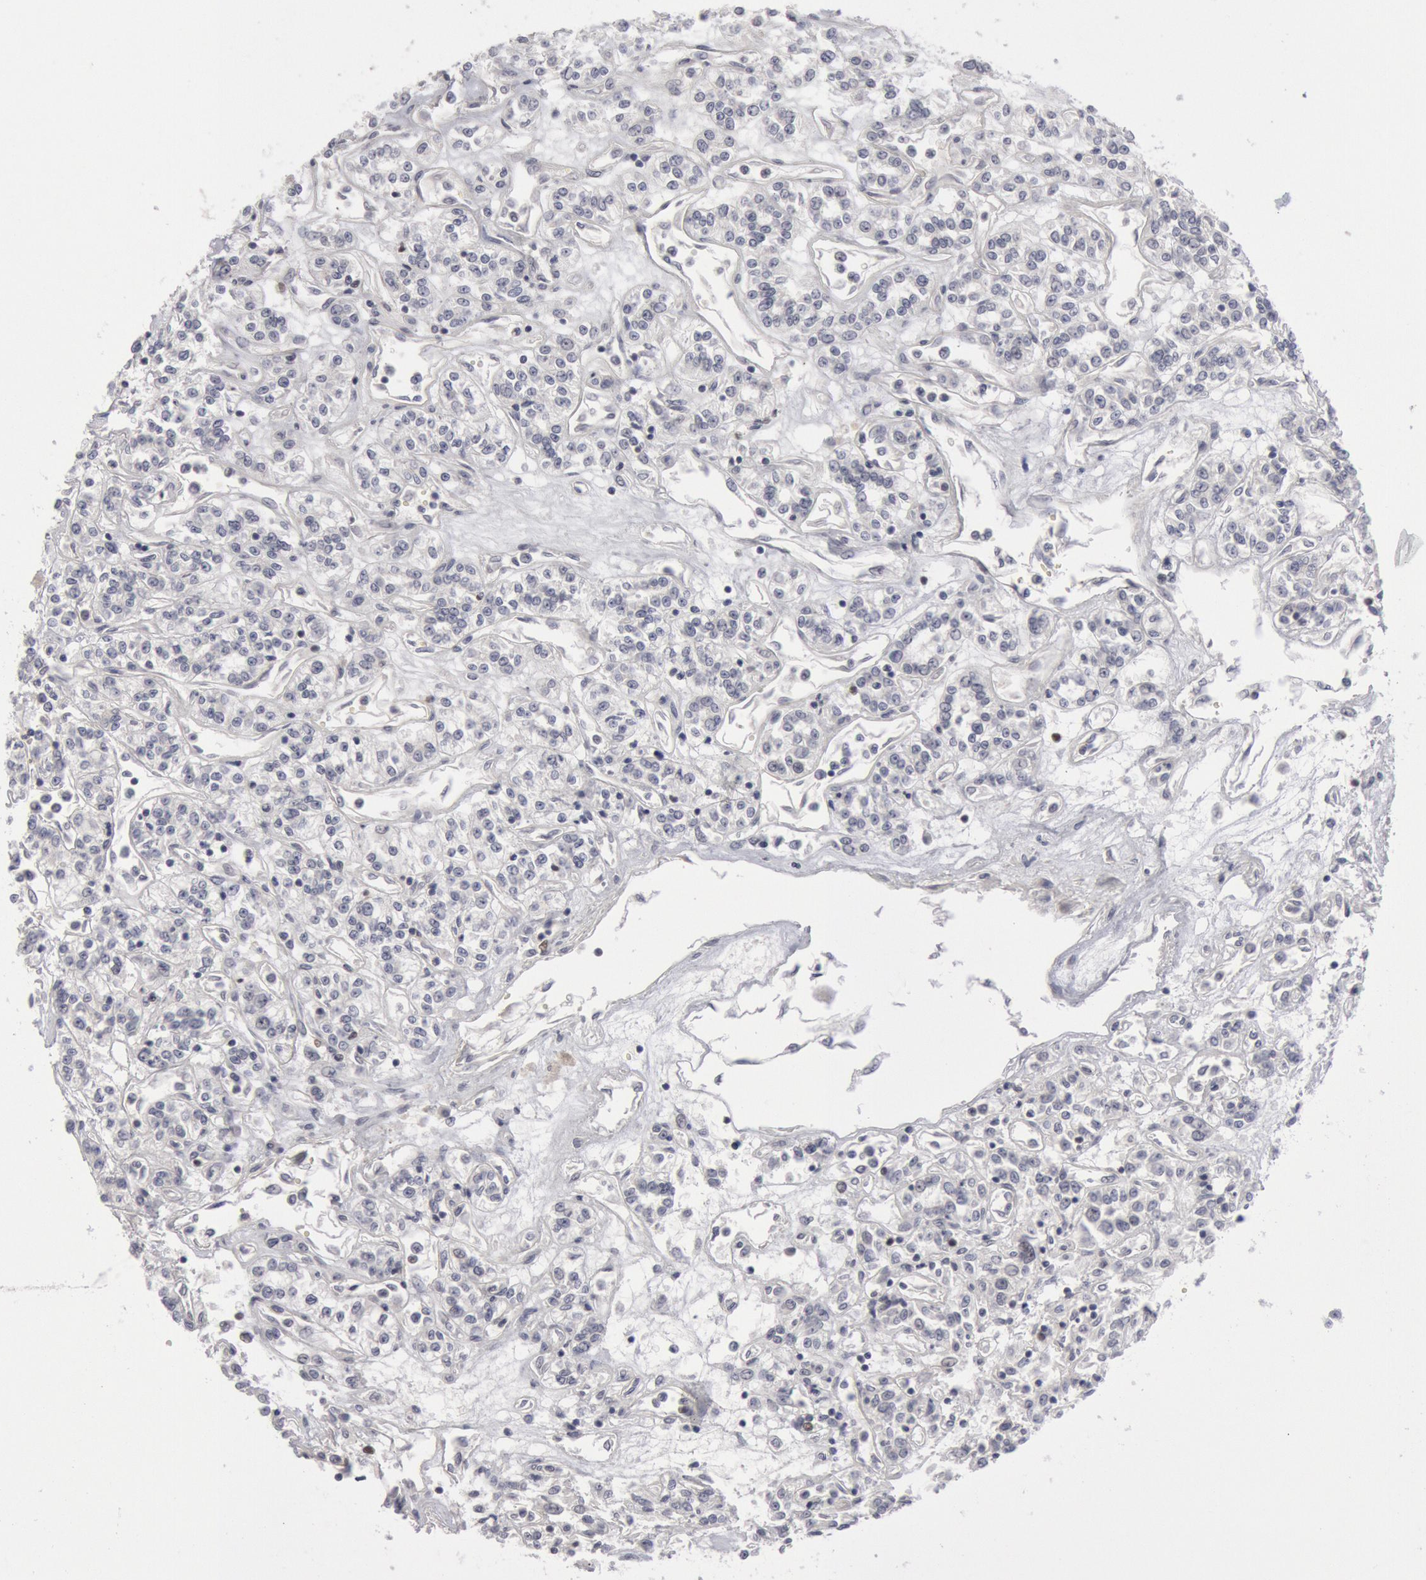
{"staining": {"intensity": "negative", "quantity": "none", "location": "none"}, "tissue": "renal cancer", "cell_type": "Tumor cells", "image_type": "cancer", "snomed": [{"axis": "morphology", "description": "Adenocarcinoma, NOS"}, {"axis": "topography", "description": "Kidney"}], "caption": "This is an immunohistochemistry (IHC) image of human renal cancer (adenocarcinoma). There is no expression in tumor cells.", "gene": "WDHD1", "patient": {"sex": "female", "age": 76}}